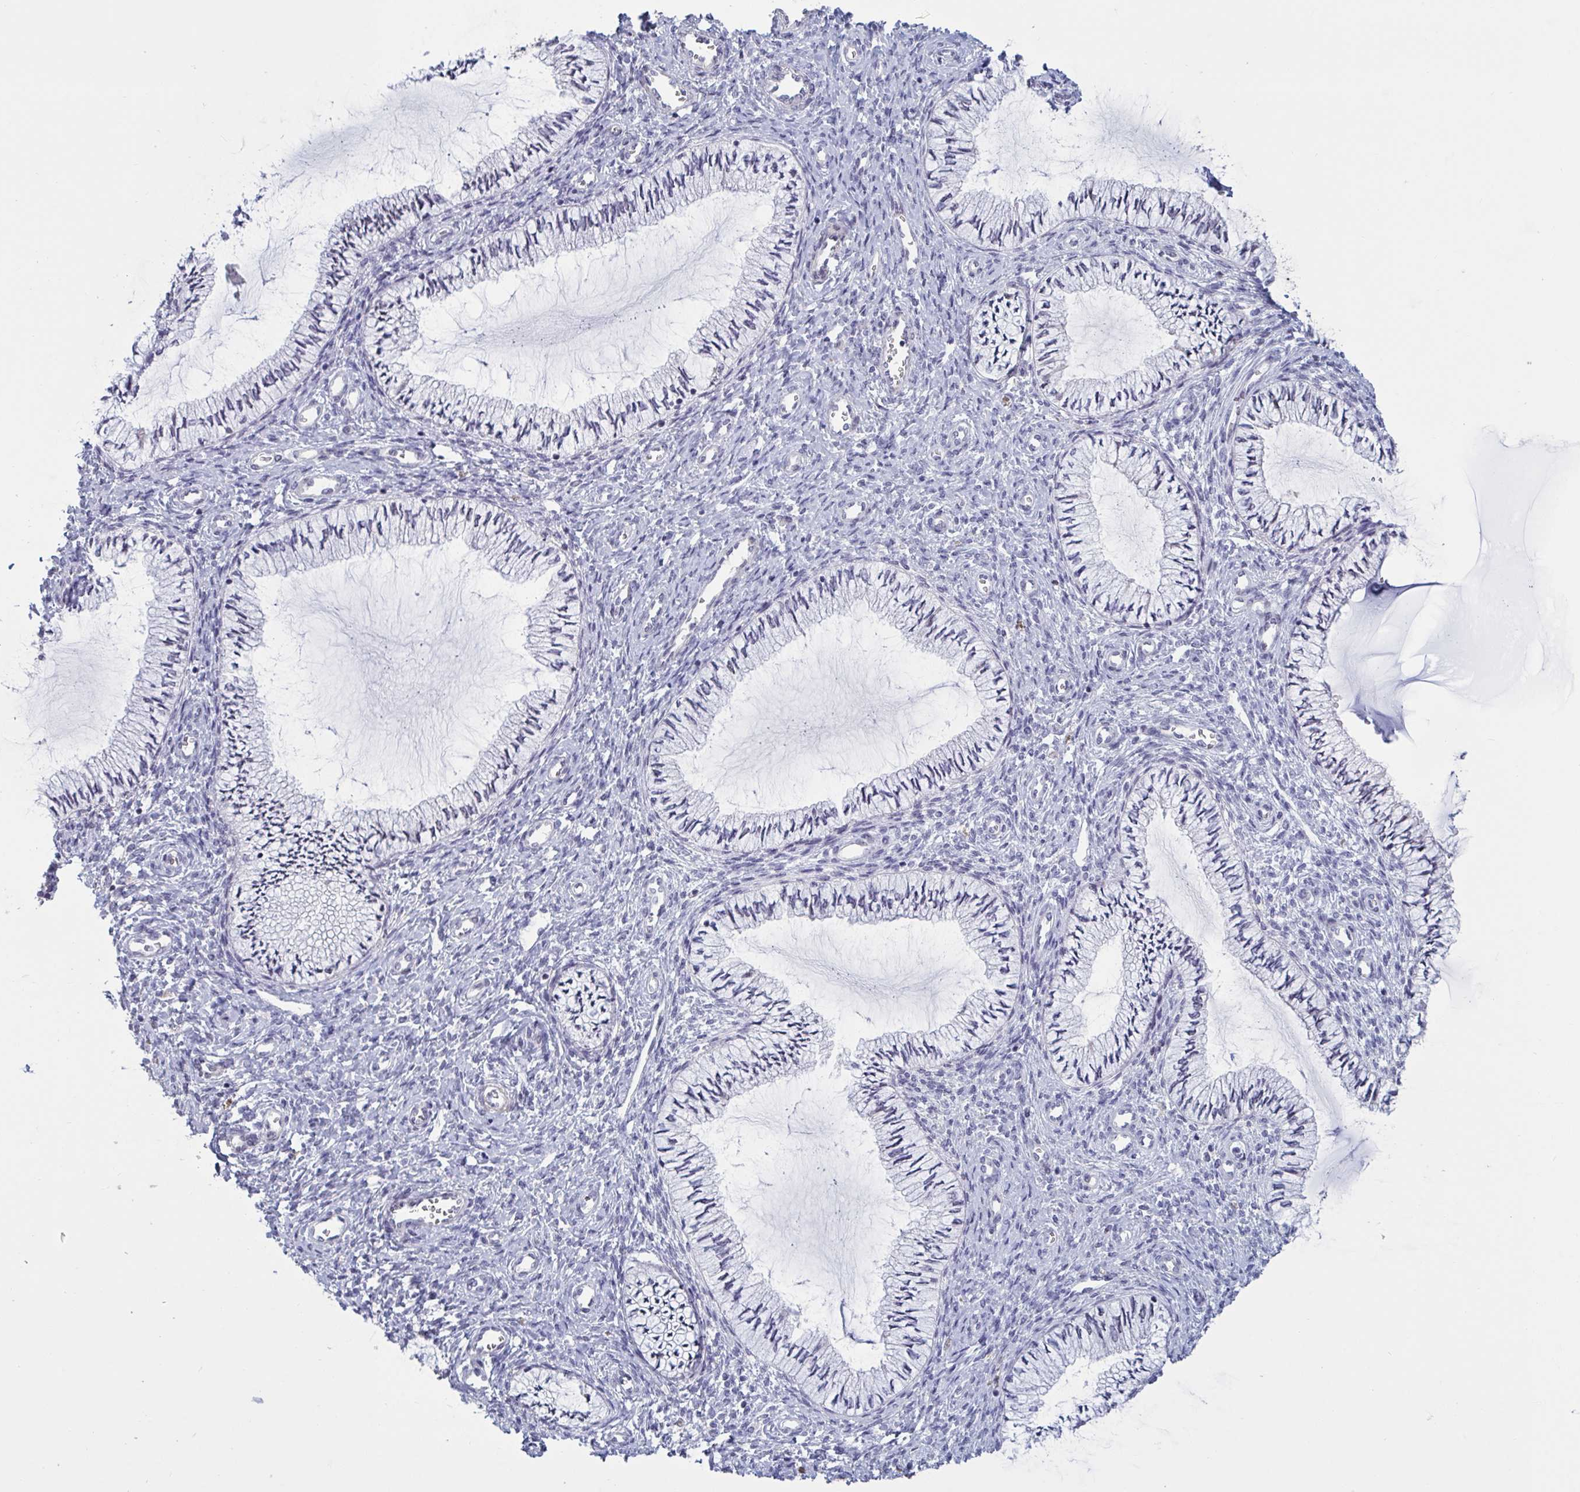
{"staining": {"intensity": "weak", "quantity": "<25%", "location": "nuclear"}, "tissue": "cervix", "cell_type": "Glandular cells", "image_type": "normal", "snomed": [{"axis": "morphology", "description": "Normal tissue, NOS"}, {"axis": "topography", "description": "Cervix"}], "caption": "Histopathology image shows no protein expression in glandular cells of unremarkable cervix.", "gene": "BCL7B", "patient": {"sex": "female", "age": 24}}